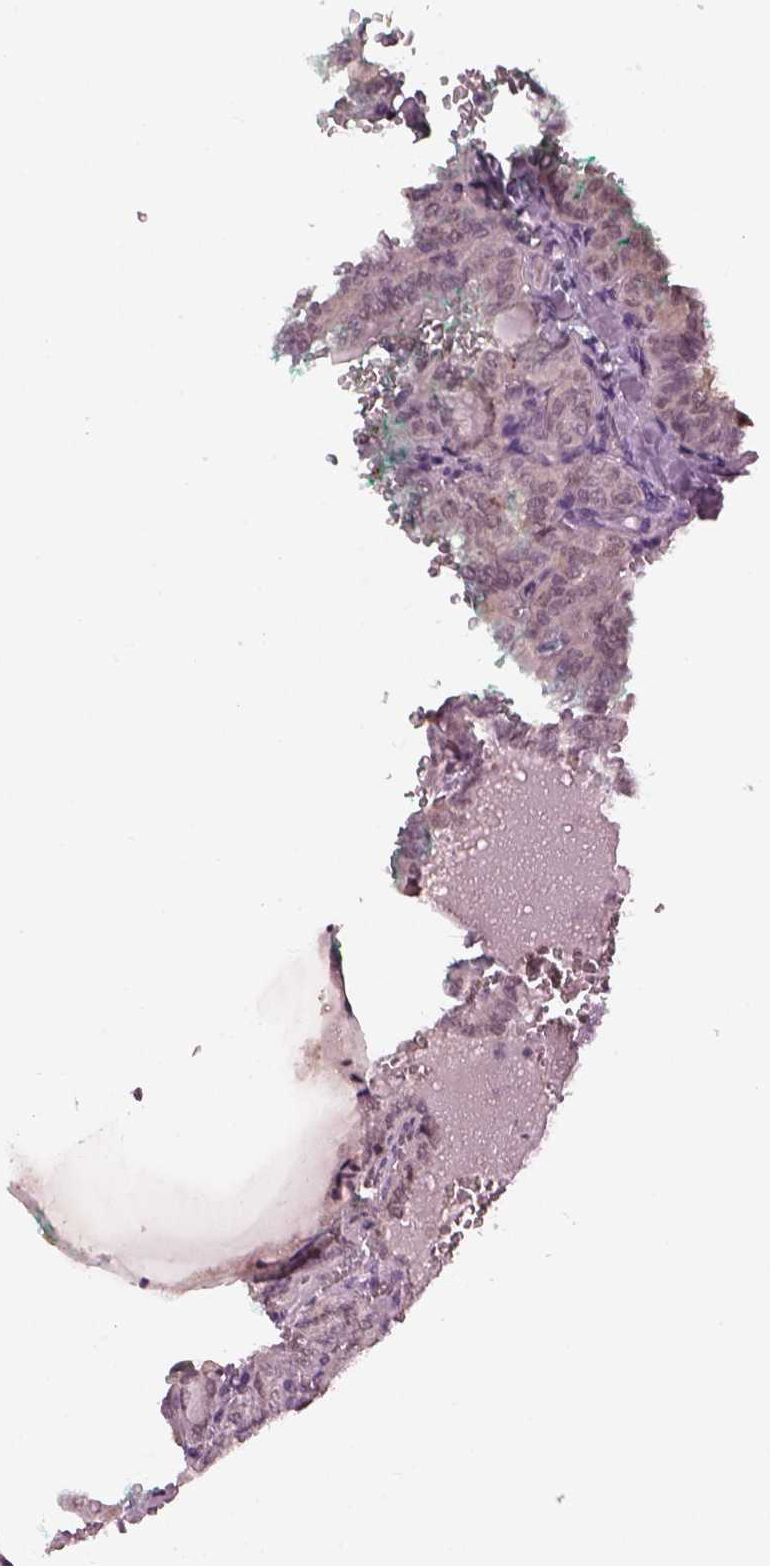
{"staining": {"intensity": "moderate", "quantity": "<25%", "location": "cytoplasmic/membranous,nuclear"}, "tissue": "thyroid cancer", "cell_type": "Tumor cells", "image_type": "cancer", "snomed": [{"axis": "morphology", "description": "Papillary adenocarcinoma, NOS"}, {"axis": "topography", "description": "Thyroid gland"}], "caption": "Brown immunohistochemical staining in human thyroid cancer reveals moderate cytoplasmic/membranous and nuclear expression in about <25% of tumor cells.", "gene": "SRI", "patient": {"sex": "female", "age": 41}}